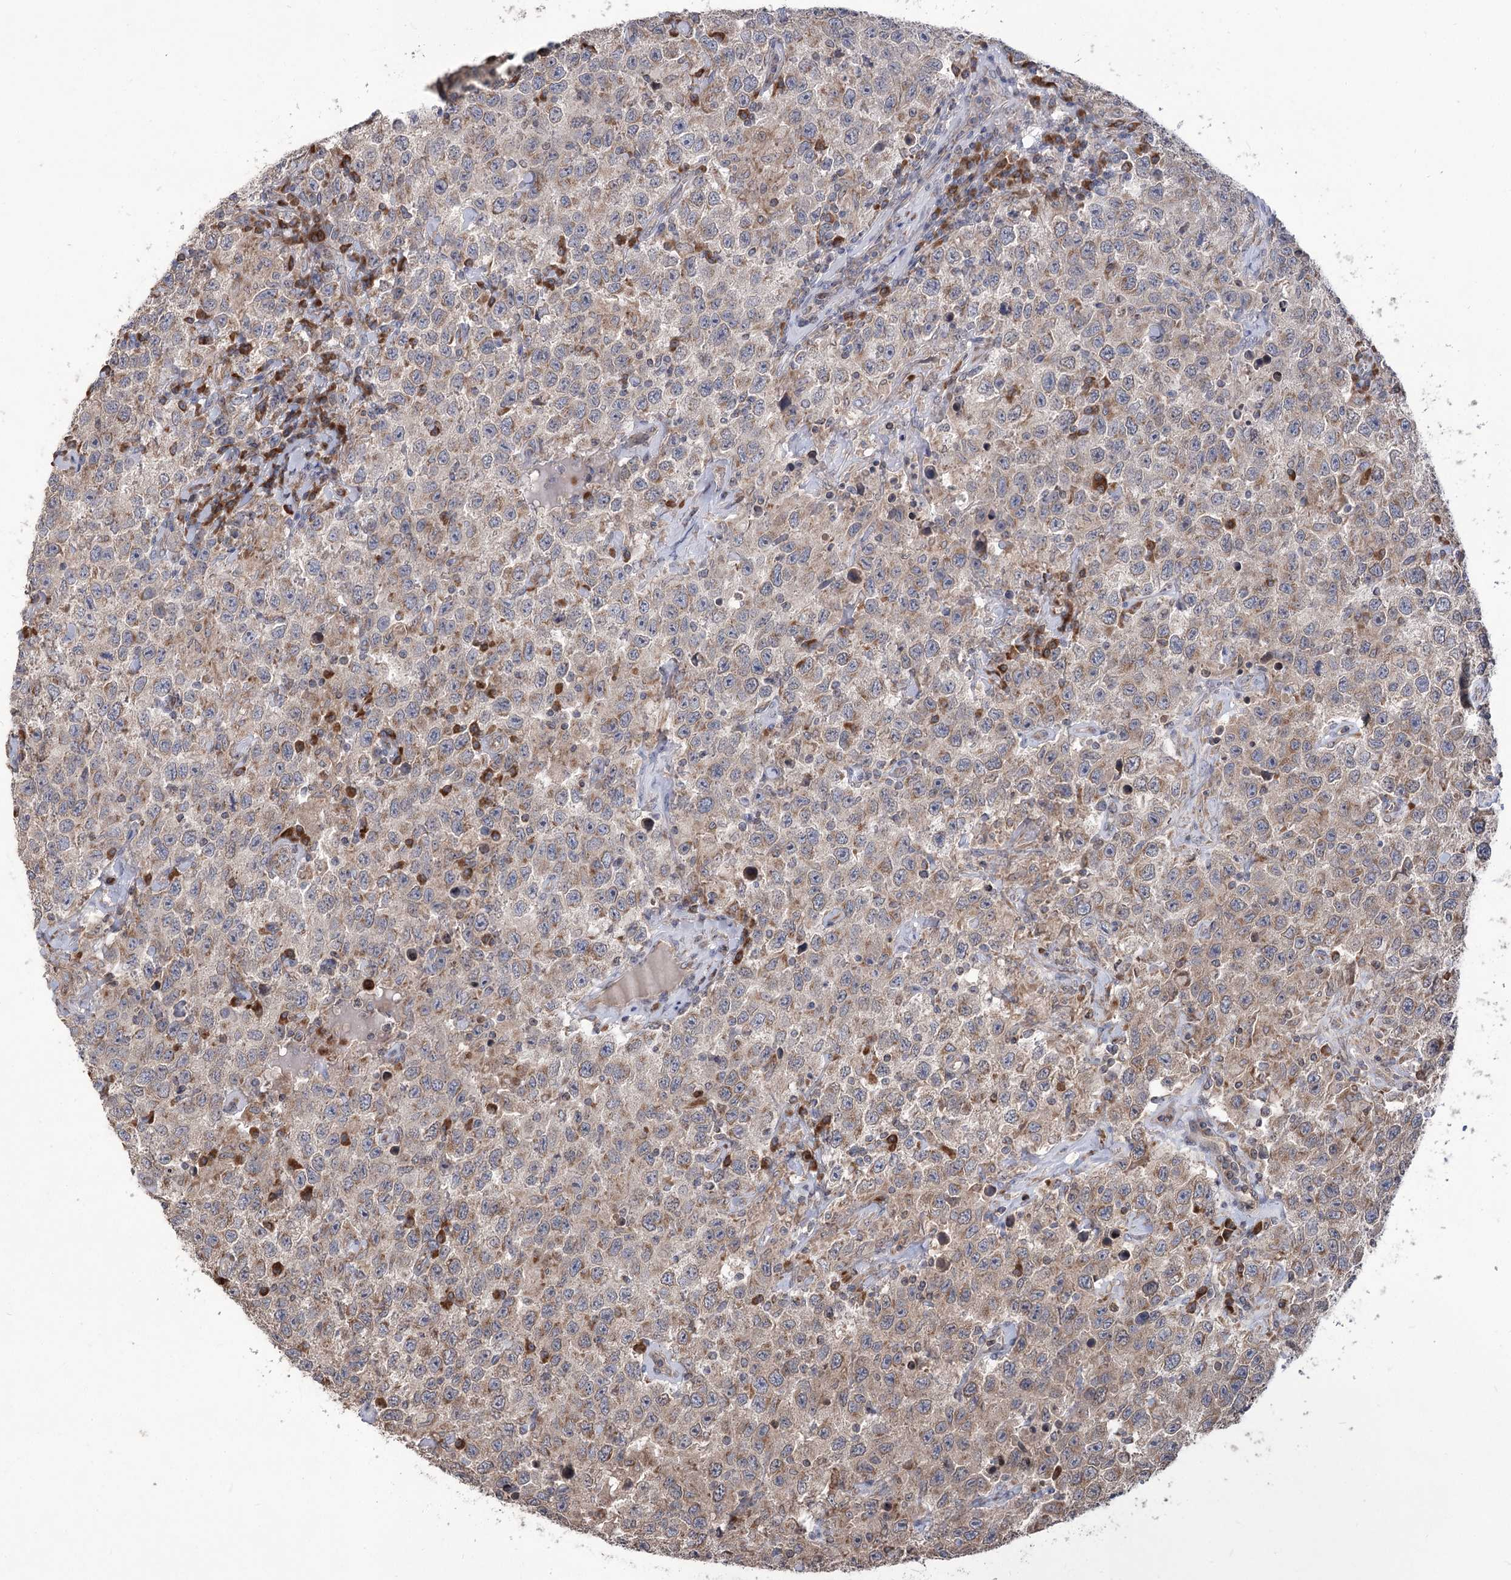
{"staining": {"intensity": "moderate", "quantity": "25%-75%", "location": "cytoplasmic/membranous"}, "tissue": "testis cancer", "cell_type": "Tumor cells", "image_type": "cancer", "snomed": [{"axis": "morphology", "description": "Seminoma, NOS"}, {"axis": "topography", "description": "Testis"}], "caption": "IHC photomicrograph of neoplastic tissue: human seminoma (testis) stained using immunohistochemistry exhibits medium levels of moderate protein expression localized specifically in the cytoplasmic/membranous of tumor cells, appearing as a cytoplasmic/membranous brown color.", "gene": "STT3B", "patient": {"sex": "male", "age": 41}}